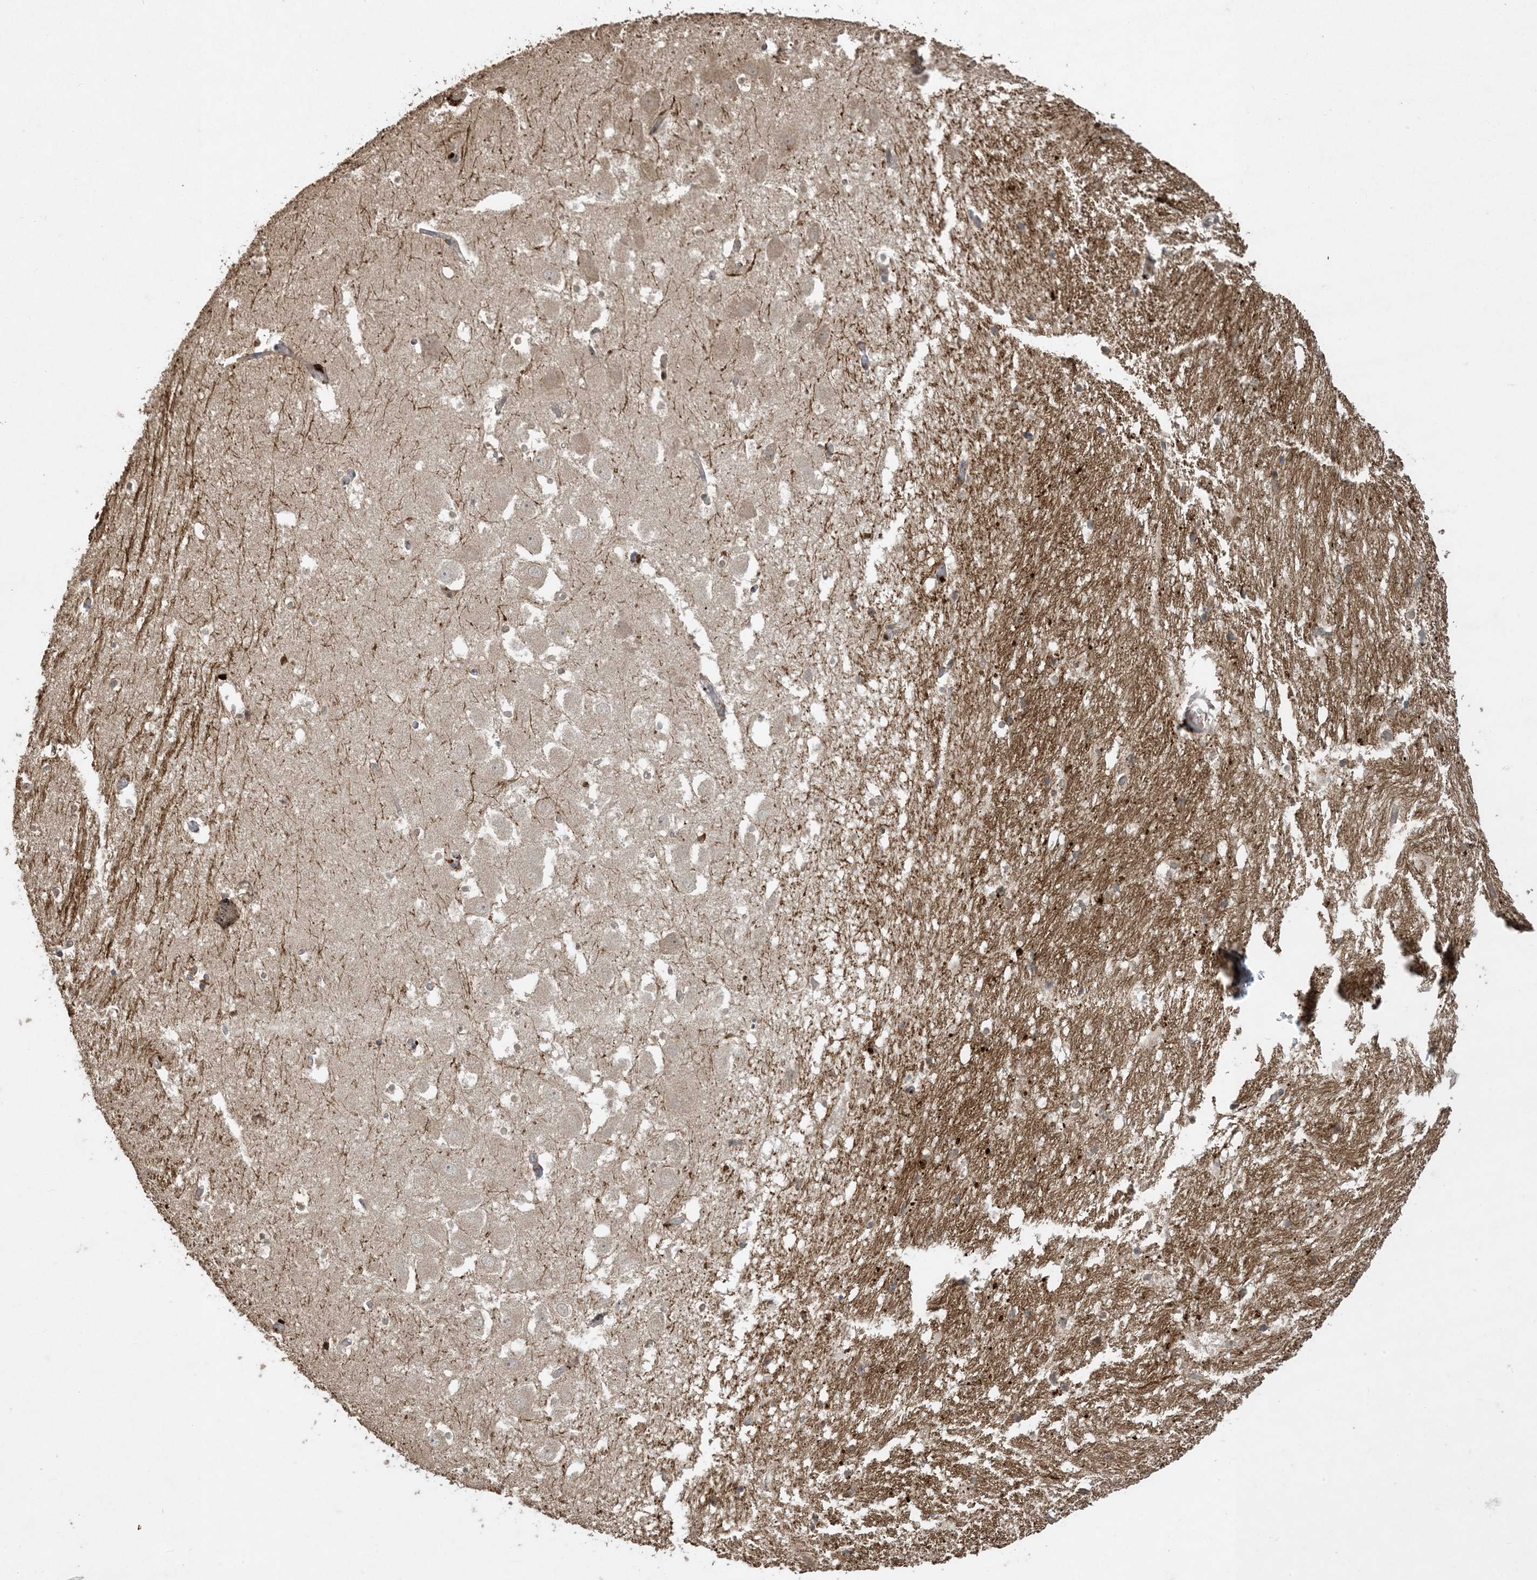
{"staining": {"intensity": "weak", "quantity": "<25%", "location": "cytoplasmic/membranous"}, "tissue": "hippocampus", "cell_type": "Glial cells", "image_type": "normal", "snomed": [{"axis": "morphology", "description": "Normal tissue, NOS"}, {"axis": "topography", "description": "Hippocampus"}], "caption": "Glial cells are negative for protein expression in normal human hippocampus. The staining is performed using DAB (3,3'-diaminobenzidine) brown chromogen with nuclei counter-stained in using hematoxylin.", "gene": "EFCAB8", "patient": {"sex": "female", "age": 52}}